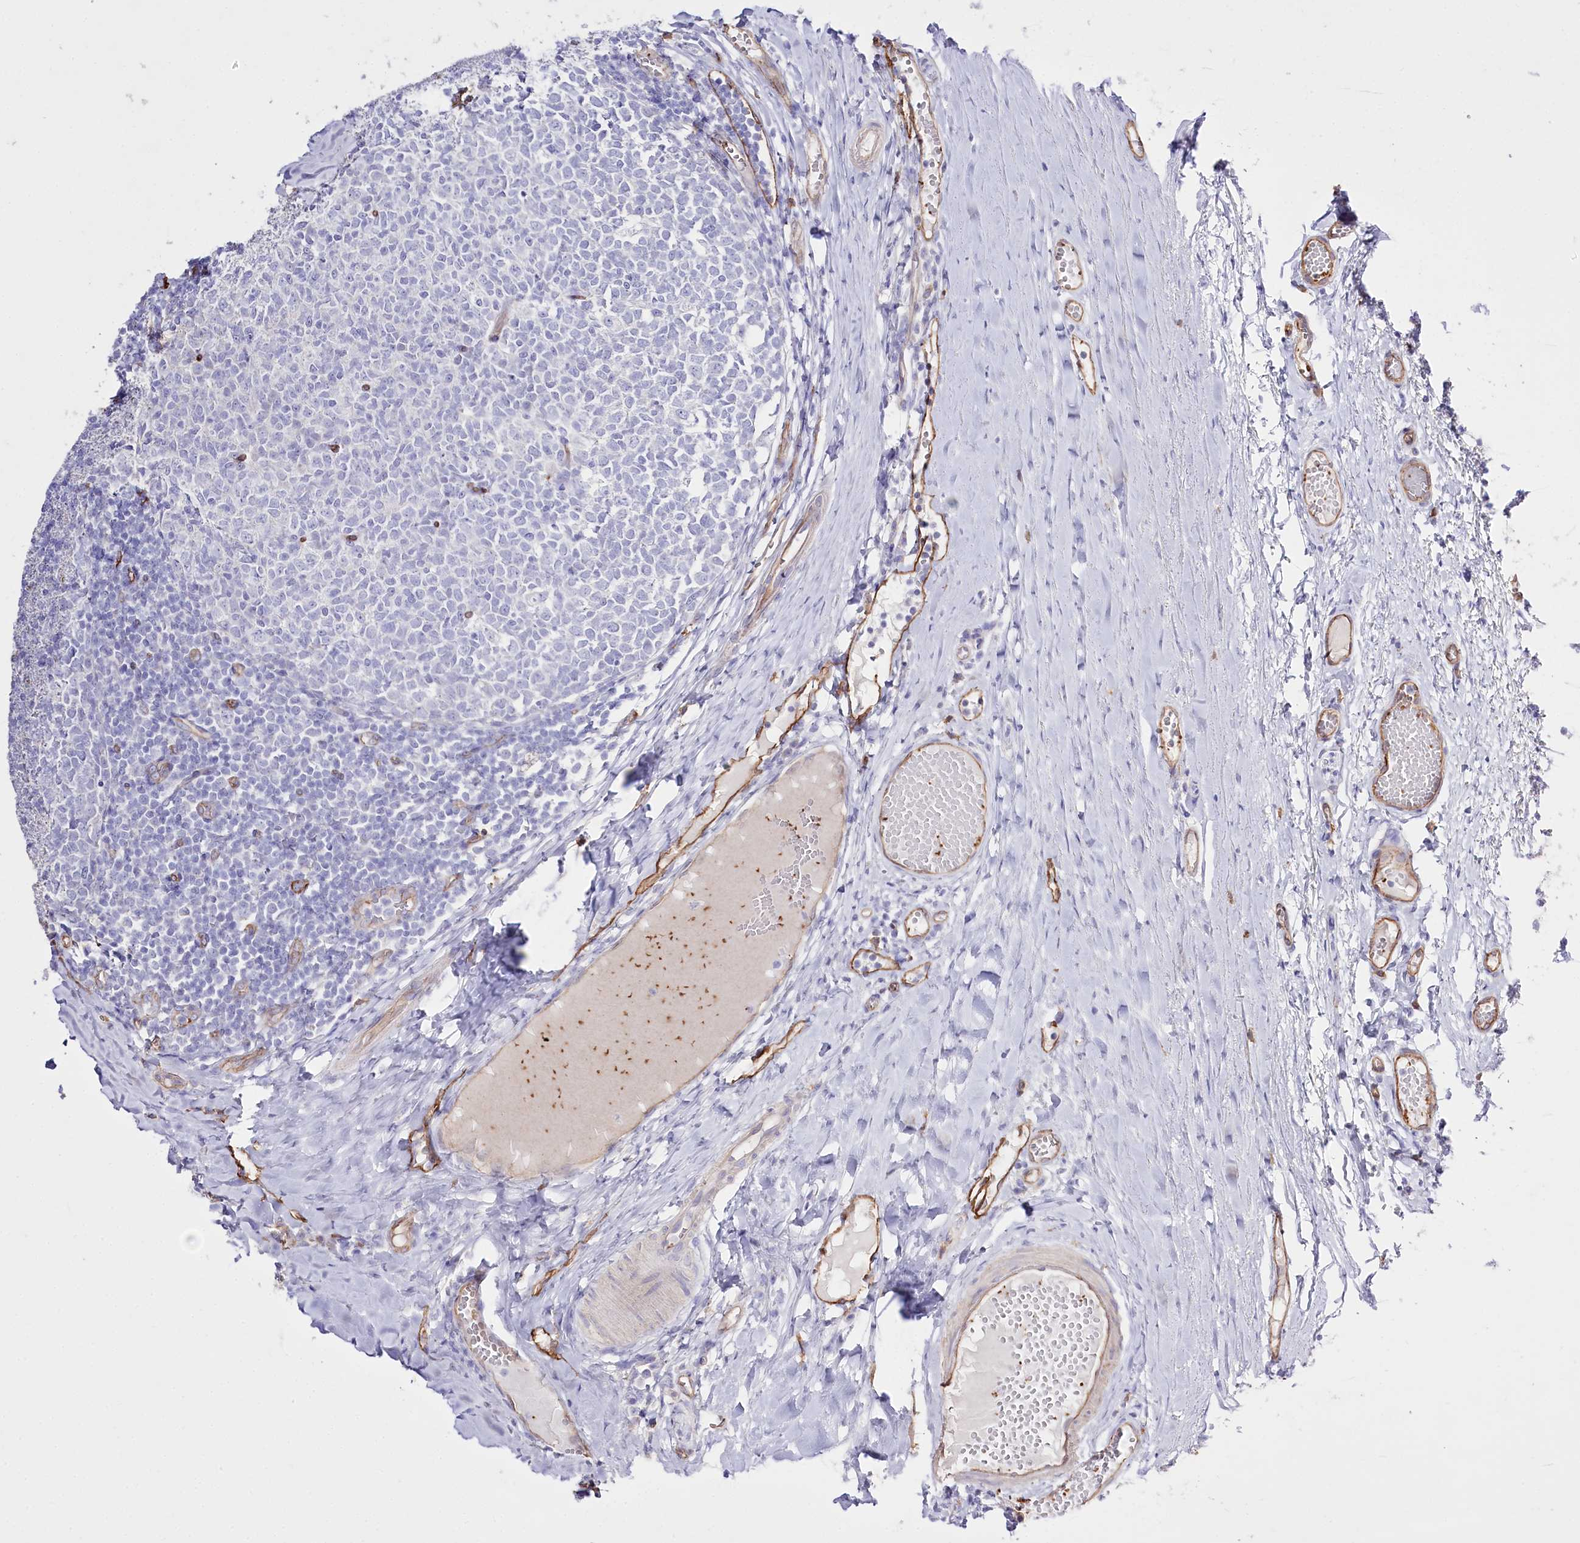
{"staining": {"intensity": "negative", "quantity": "none", "location": "none"}, "tissue": "tonsil", "cell_type": "Germinal center cells", "image_type": "normal", "snomed": [{"axis": "morphology", "description": "Normal tissue, NOS"}, {"axis": "topography", "description": "Tonsil"}], "caption": "Micrograph shows no significant protein positivity in germinal center cells of benign tonsil. (Brightfield microscopy of DAB (3,3'-diaminobenzidine) IHC at high magnification).", "gene": "SLC39A10", "patient": {"sex": "female", "age": 19}}